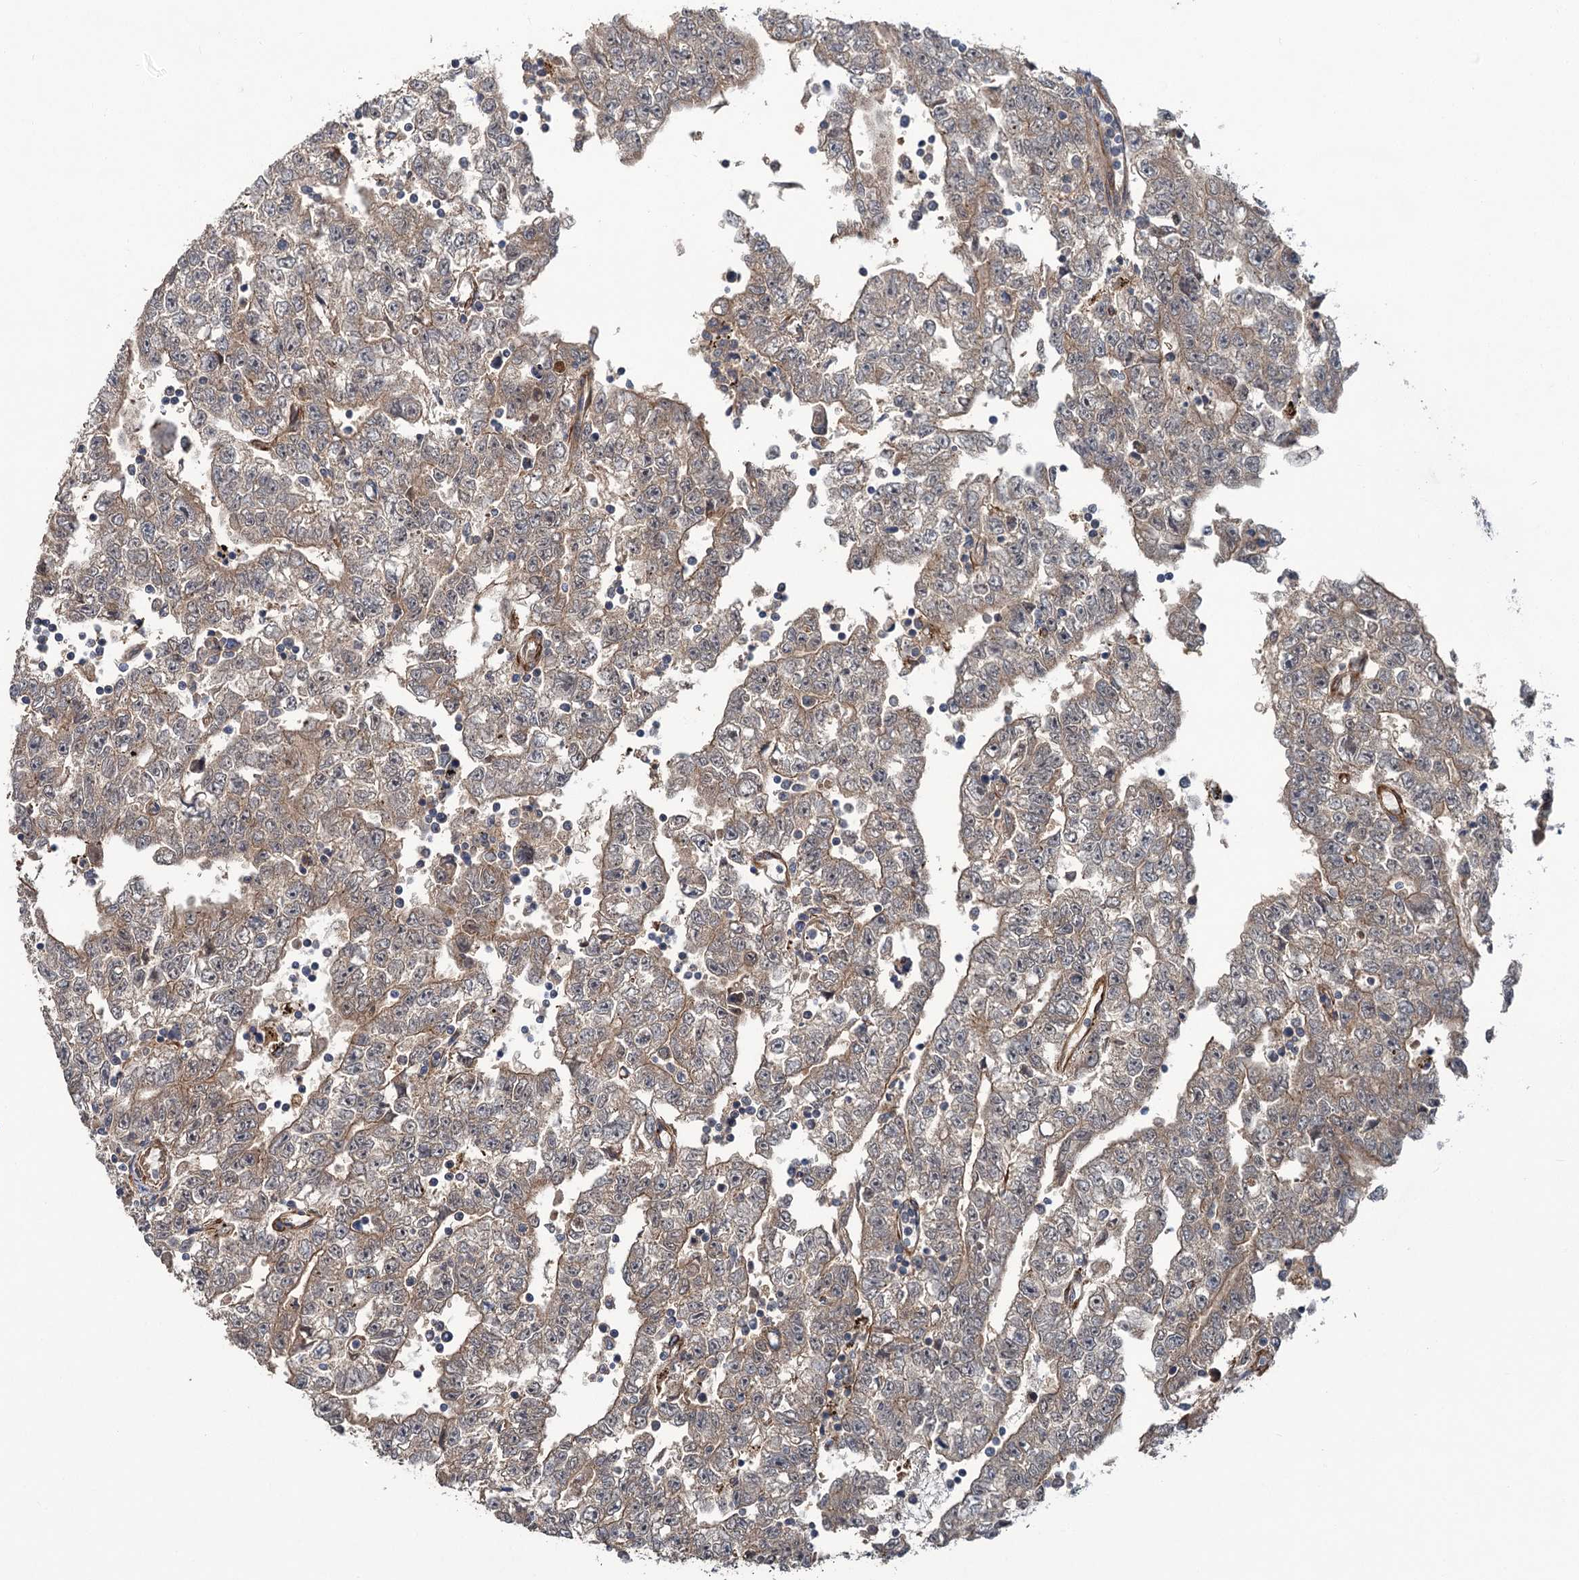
{"staining": {"intensity": "weak", "quantity": "25%-75%", "location": "cytoplasmic/membranous"}, "tissue": "testis cancer", "cell_type": "Tumor cells", "image_type": "cancer", "snomed": [{"axis": "morphology", "description": "Carcinoma, Embryonal, NOS"}, {"axis": "topography", "description": "Testis"}], "caption": "Testis cancer (embryonal carcinoma) tissue shows weak cytoplasmic/membranous staining in approximately 25%-75% of tumor cells (Brightfield microscopy of DAB IHC at high magnification).", "gene": "PKN2", "patient": {"sex": "male", "age": 25}}